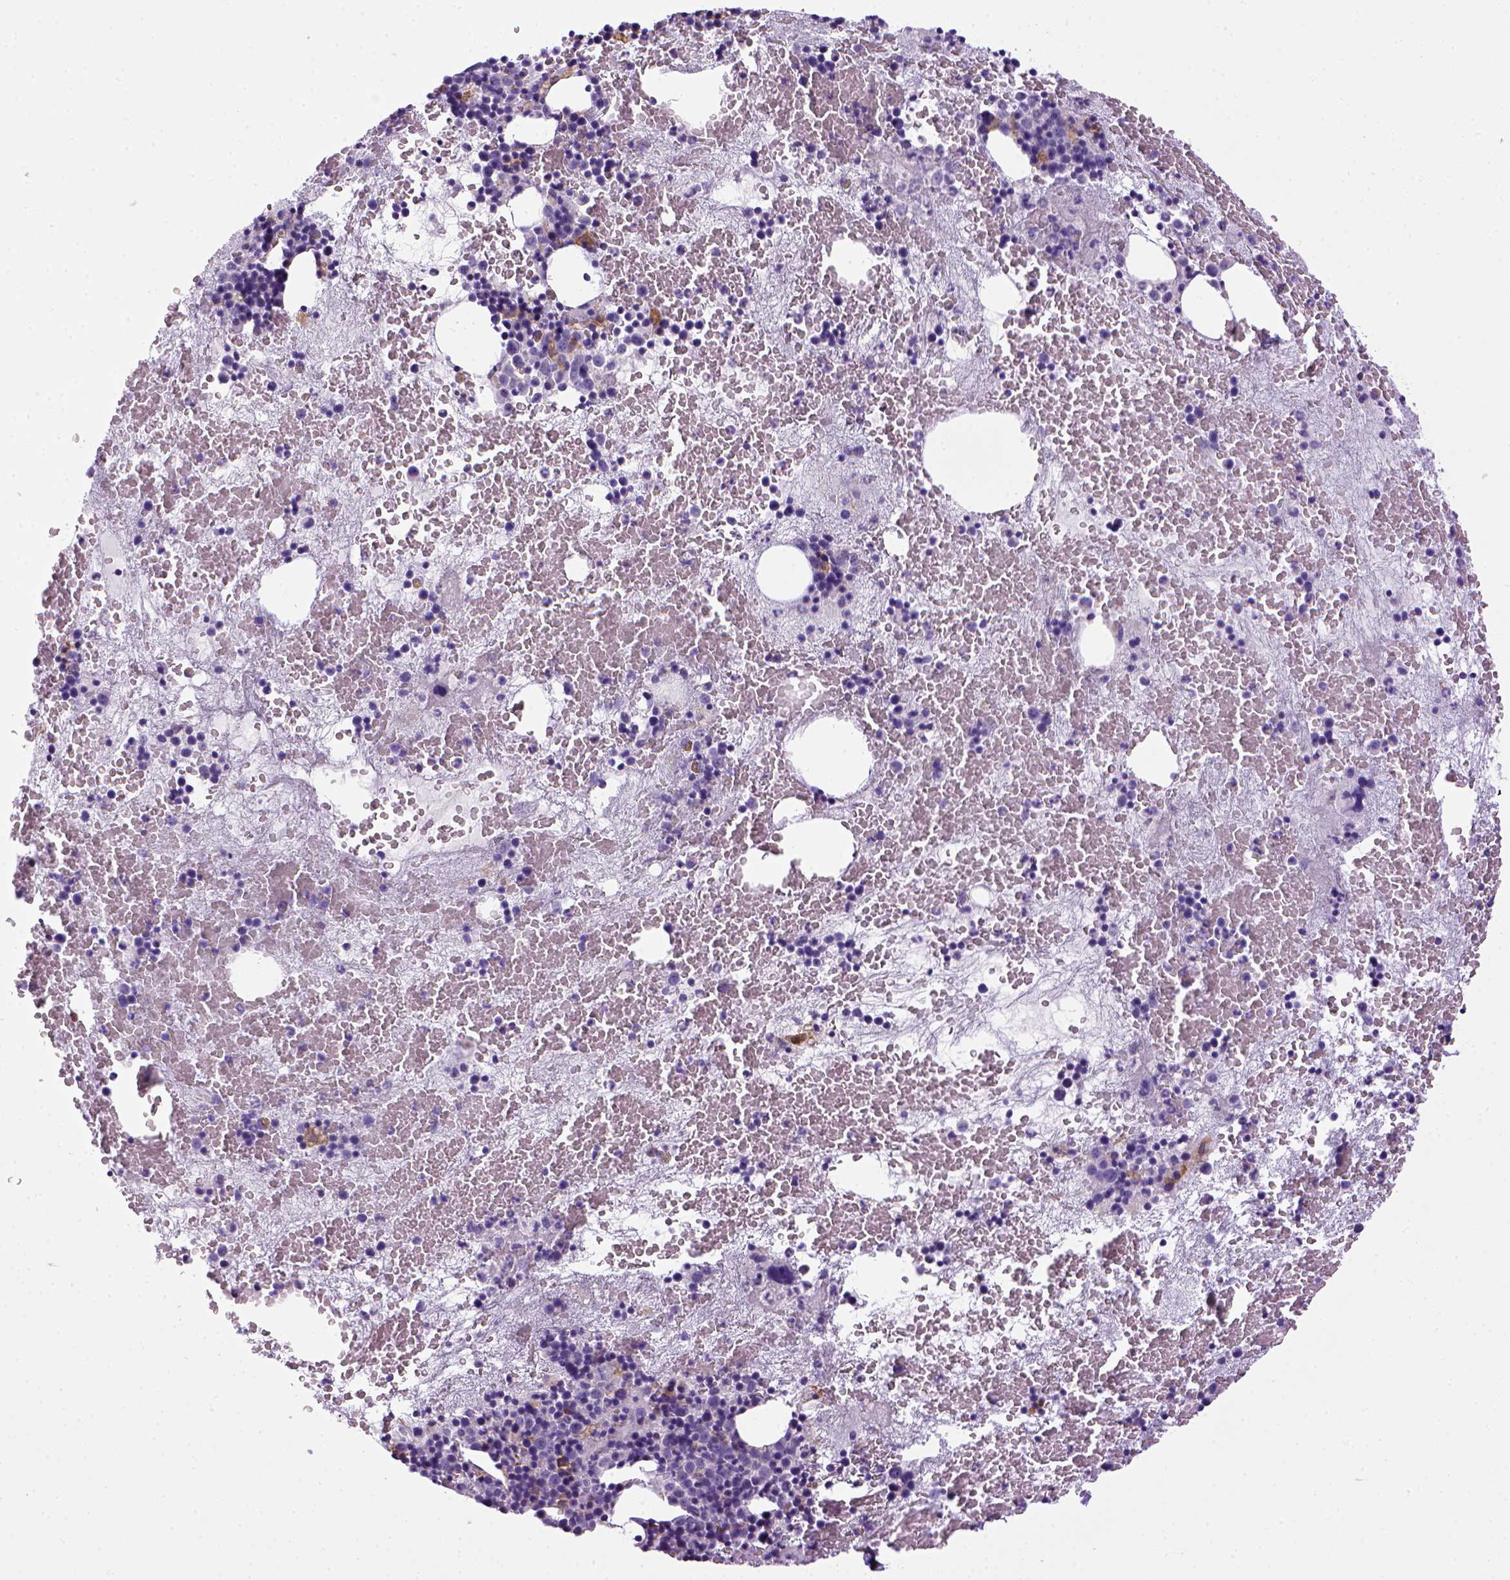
{"staining": {"intensity": "negative", "quantity": "none", "location": "none"}, "tissue": "bone marrow", "cell_type": "Hematopoietic cells", "image_type": "normal", "snomed": [{"axis": "morphology", "description": "Normal tissue, NOS"}, {"axis": "topography", "description": "Bone marrow"}], "caption": "Hematopoietic cells are negative for brown protein staining in unremarkable bone marrow. Nuclei are stained in blue.", "gene": "SGCG", "patient": {"sex": "male", "age": 79}}